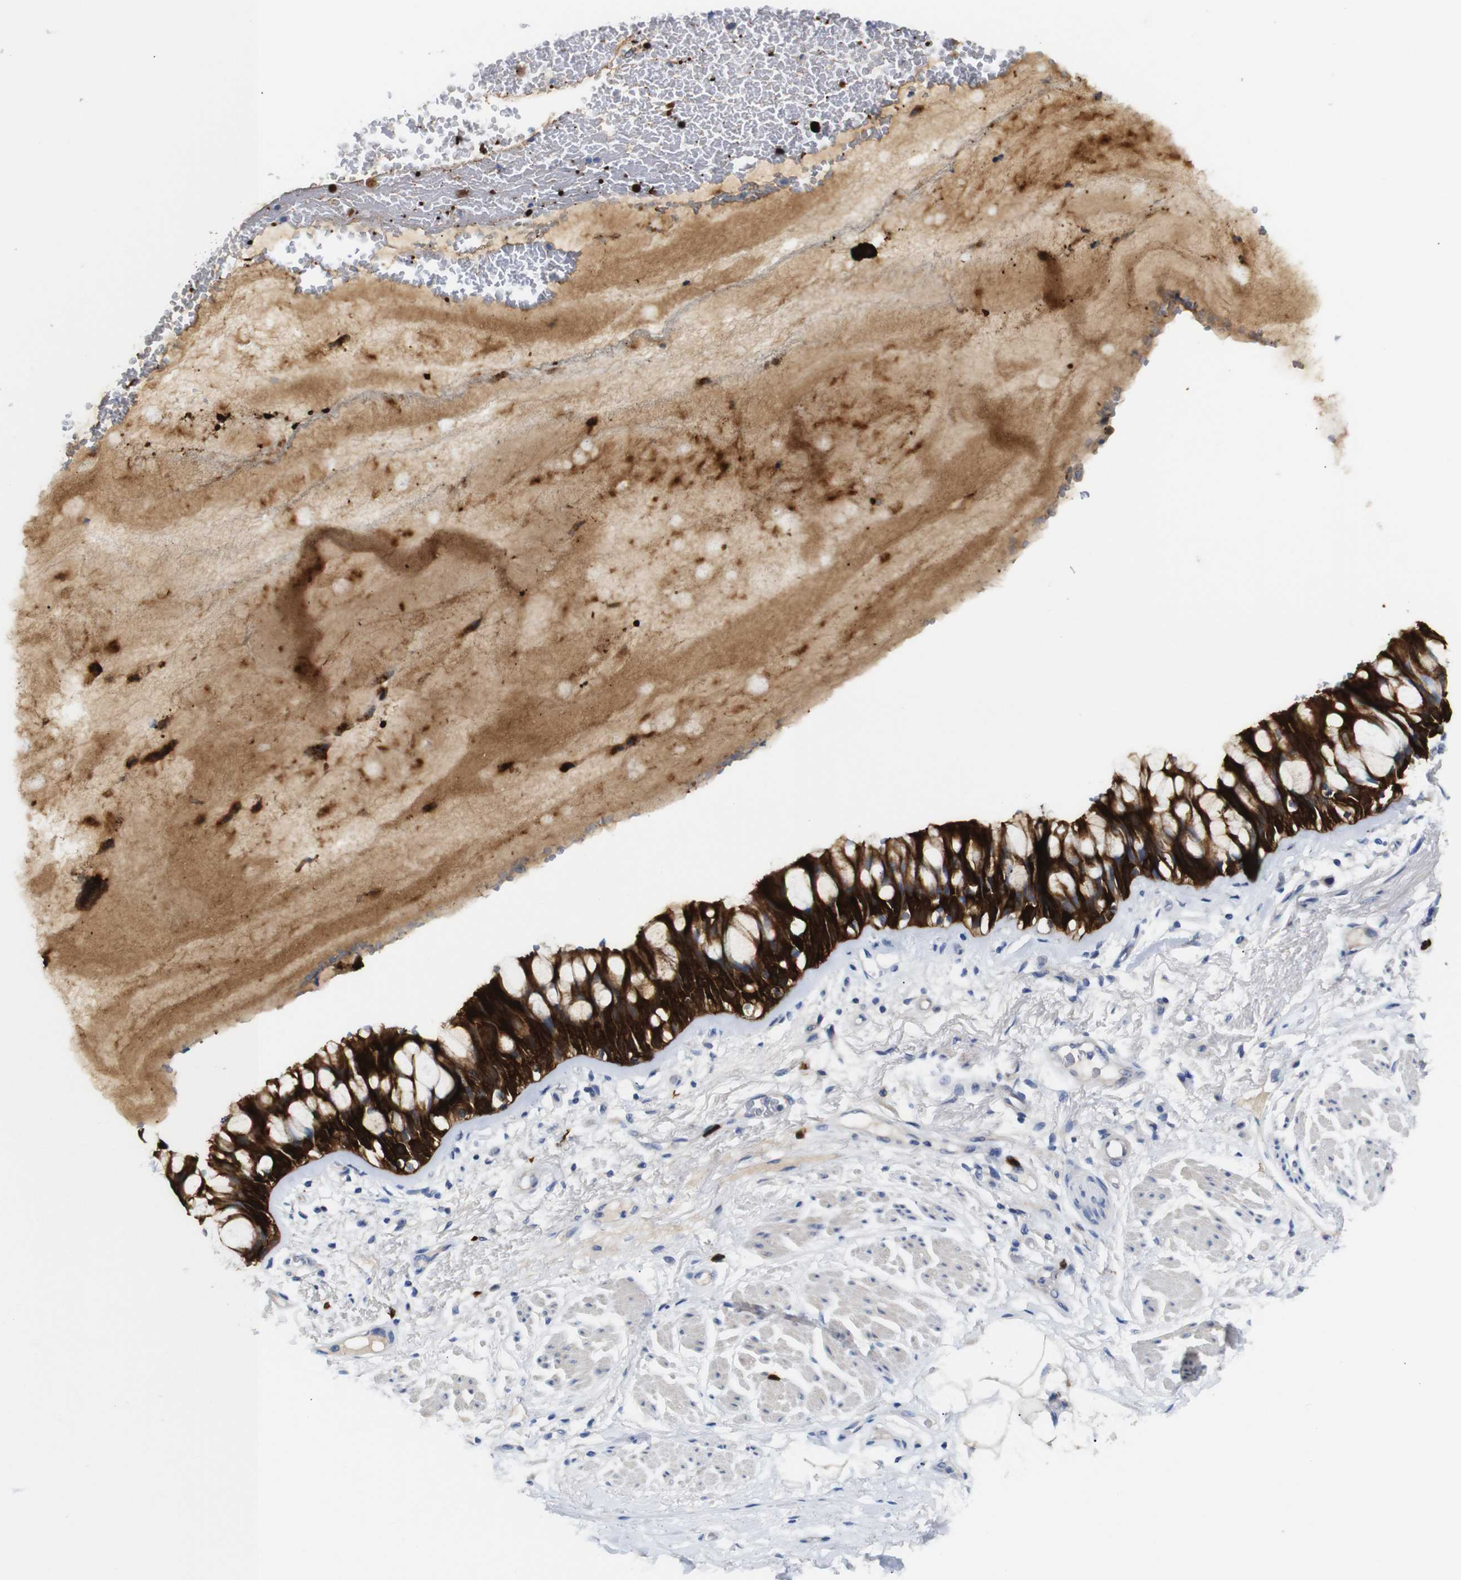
{"staining": {"intensity": "strong", "quantity": ">75%", "location": "cytoplasmic/membranous"}, "tissue": "bronchus", "cell_type": "Respiratory epithelial cells", "image_type": "normal", "snomed": [{"axis": "morphology", "description": "Normal tissue, NOS"}, {"axis": "topography", "description": "Bronchus"}], "caption": "Protein staining reveals strong cytoplasmic/membranous staining in approximately >75% of respiratory epithelial cells in unremarkable bronchus.", "gene": "ALOX15", "patient": {"sex": "male", "age": 66}}